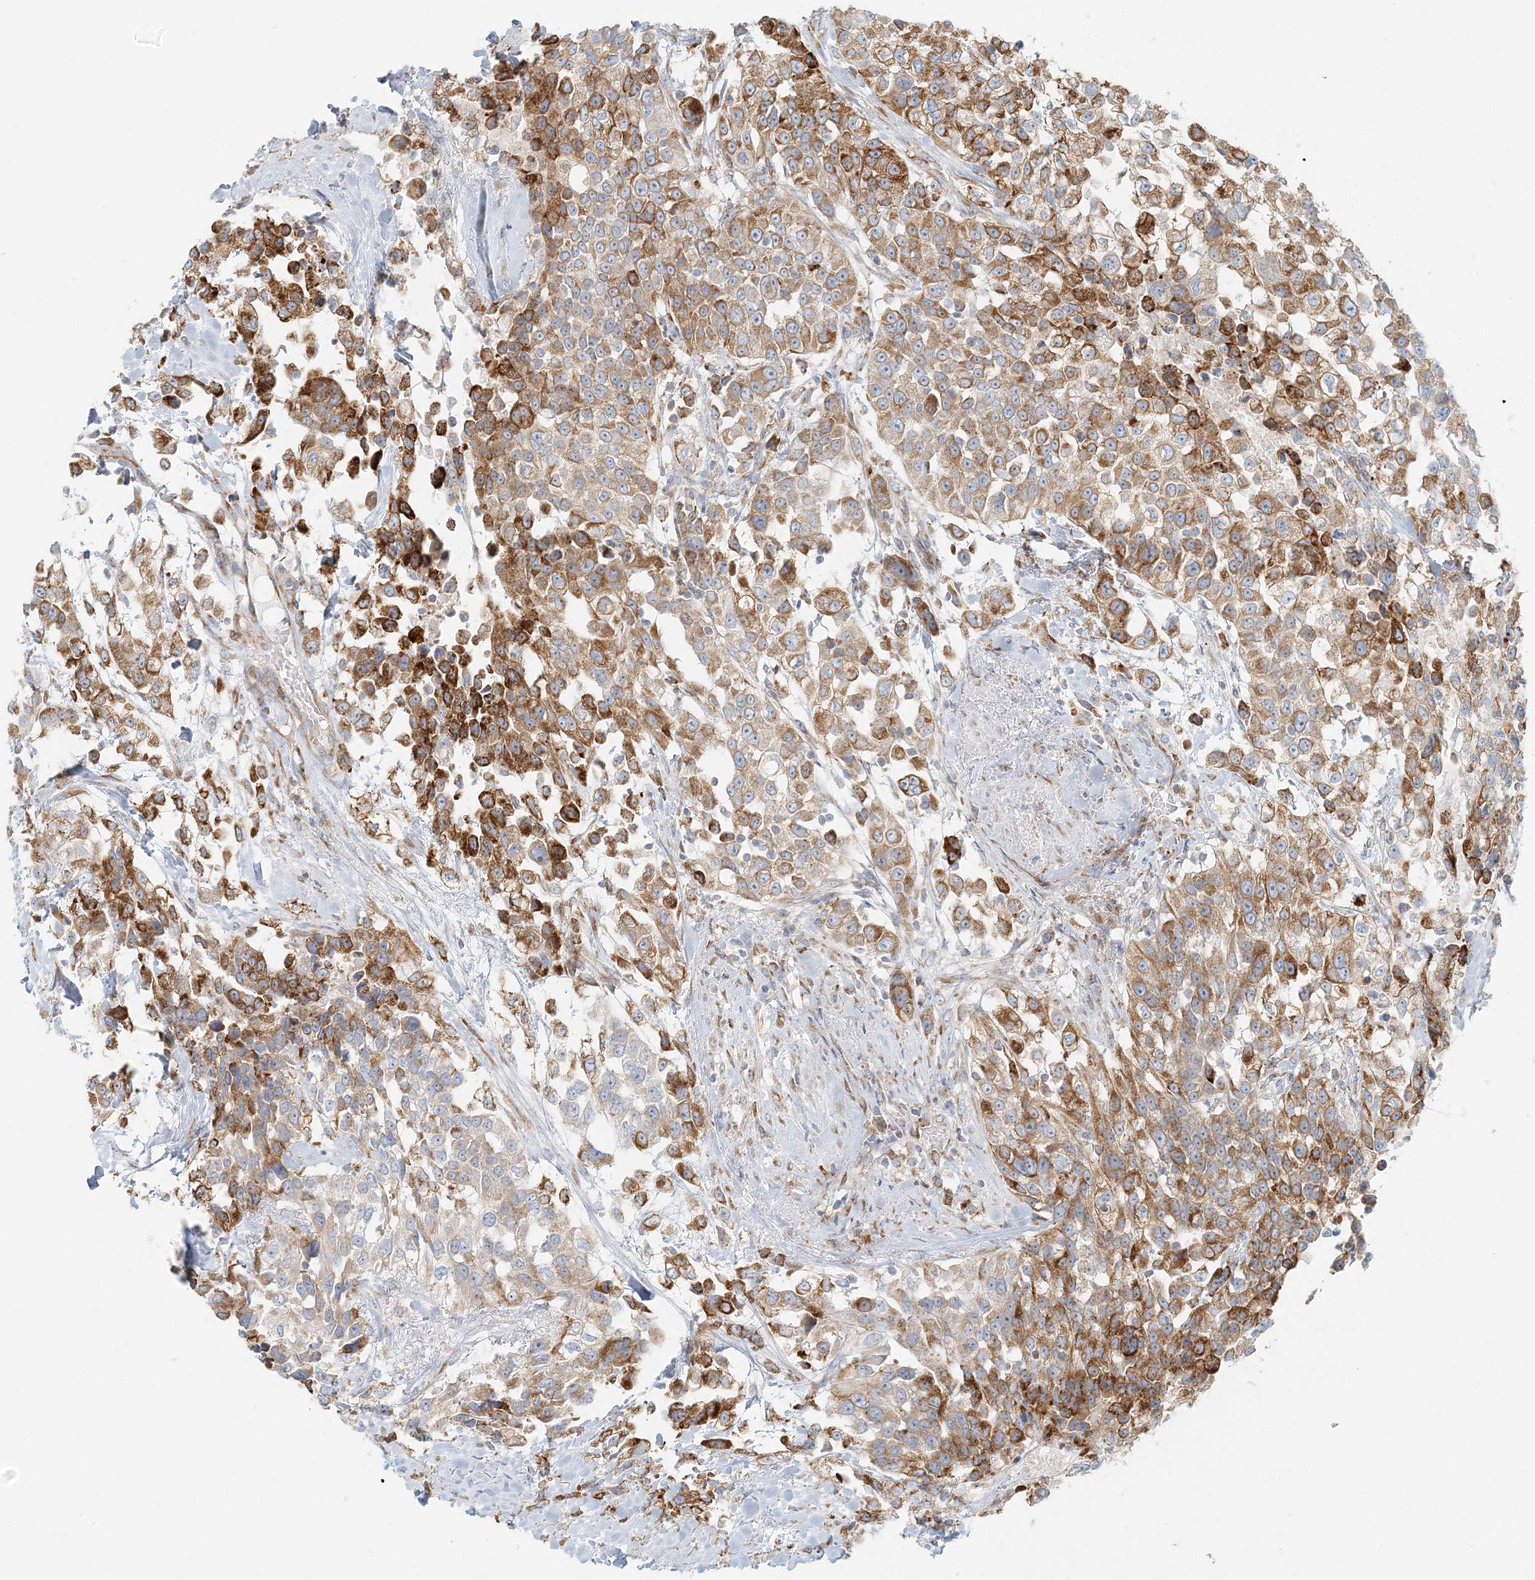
{"staining": {"intensity": "moderate", "quantity": ">75%", "location": "cytoplasmic/membranous"}, "tissue": "urothelial cancer", "cell_type": "Tumor cells", "image_type": "cancer", "snomed": [{"axis": "morphology", "description": "Urothelial carcinoma, High grade"}, {"axis": "topography", "description": "Urinary bladder"}], "caption": "The immunohistochemical stain shows moderate cytoplasmic/membranous expression in tumor cells of urothelial carcinoma (high-grade) tissue.", "gene": "STK11IP", "patient": {"sex": "female", "age": 80}}